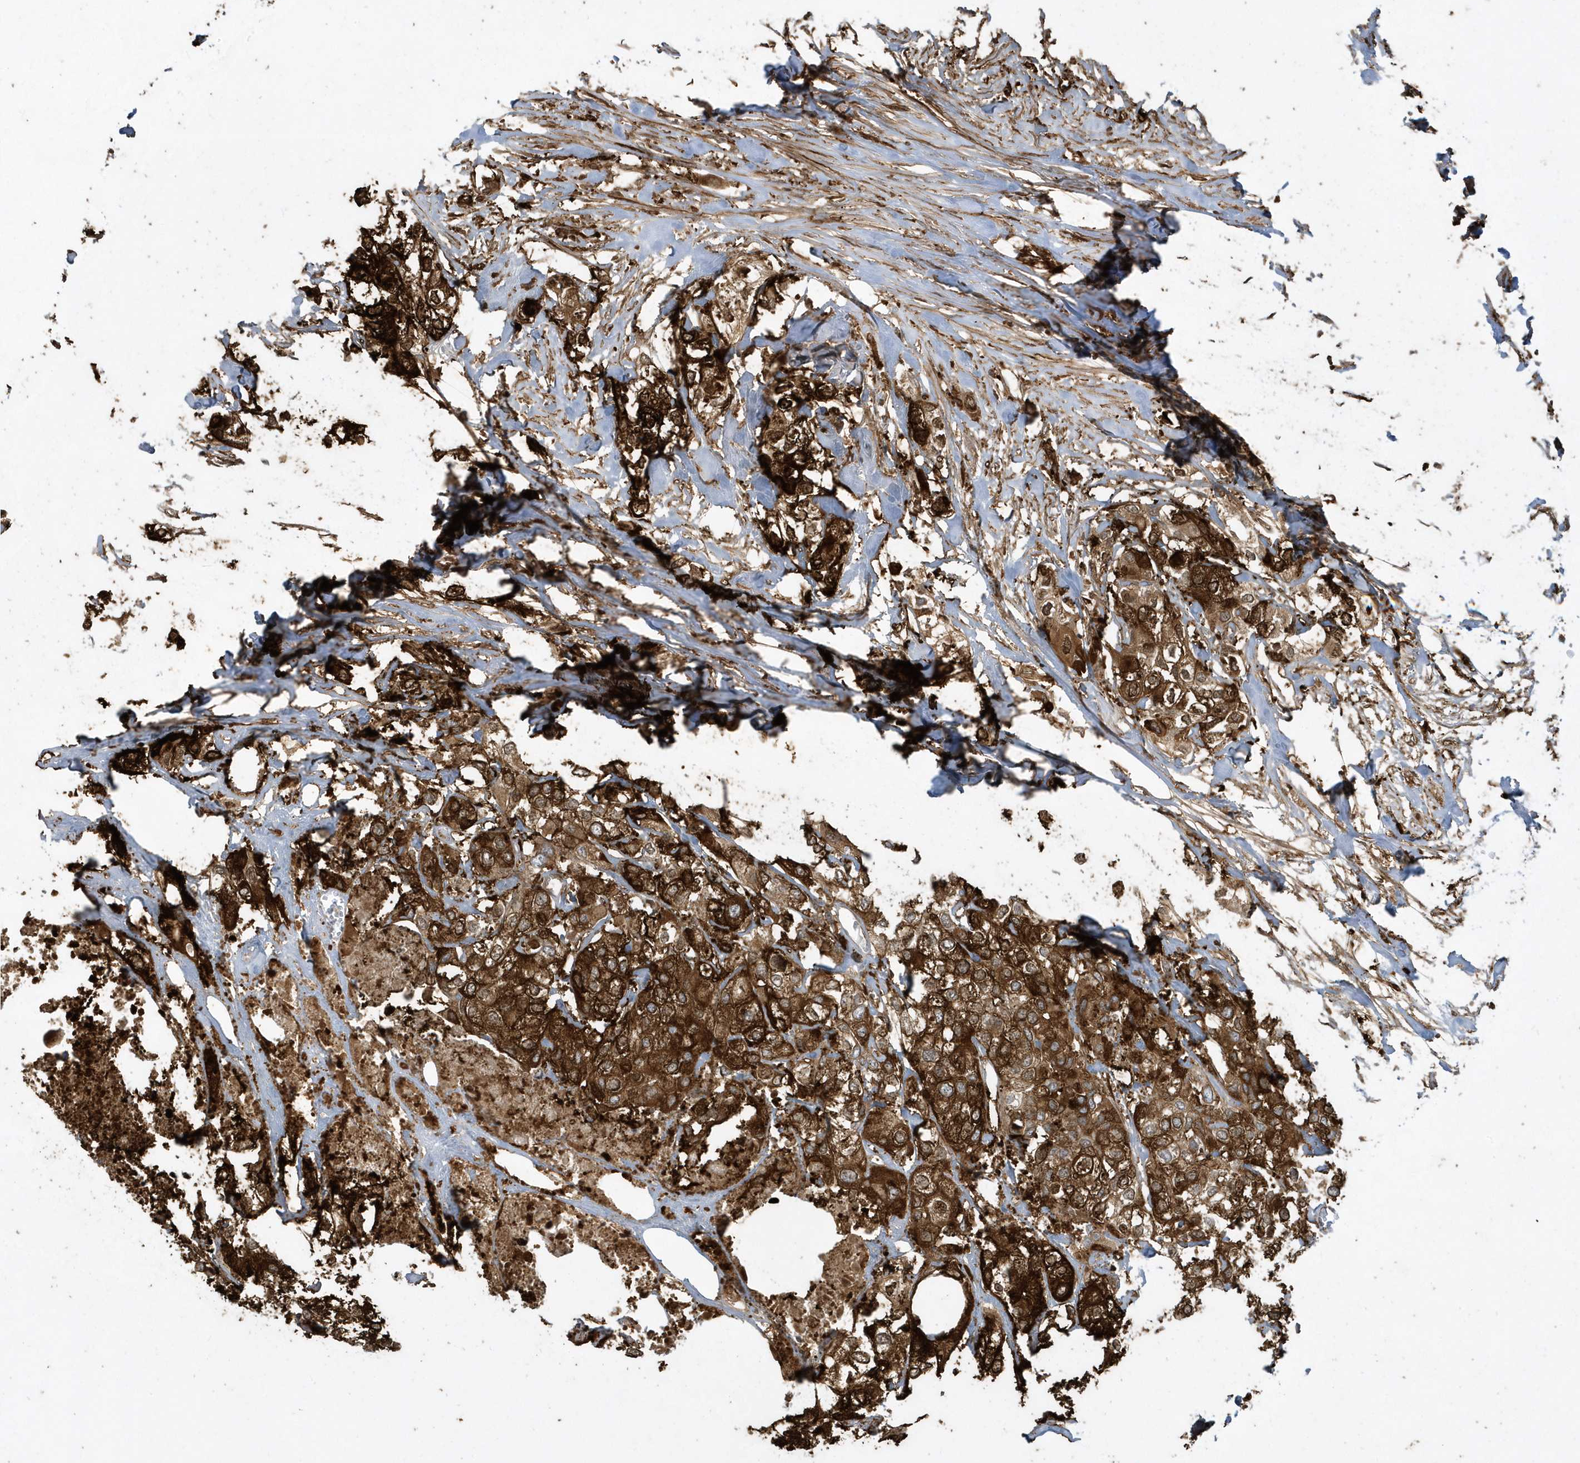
{"staining": {"intensity": "strong", "quantity": ">75%", "location": "cytoplasmic/membranous"}, "tissue": "urothelial cancer", "cell_type": "Tumor cells", "image_type": "cancer", "snomed": [{"axis": "morphology", "description": "Urothelial carcinoma, High grade"}, {"axis": "topography", "description": "Urinary bladder"}], "caption": "A photomicrograph of human urothelial carcinoma (high-grade) stained for a protein shows strong cytoplasmic/membranous brown staining in tumor cells.", "gene": "CLCN6", "patient": {"sex": "male", "age": 64}}